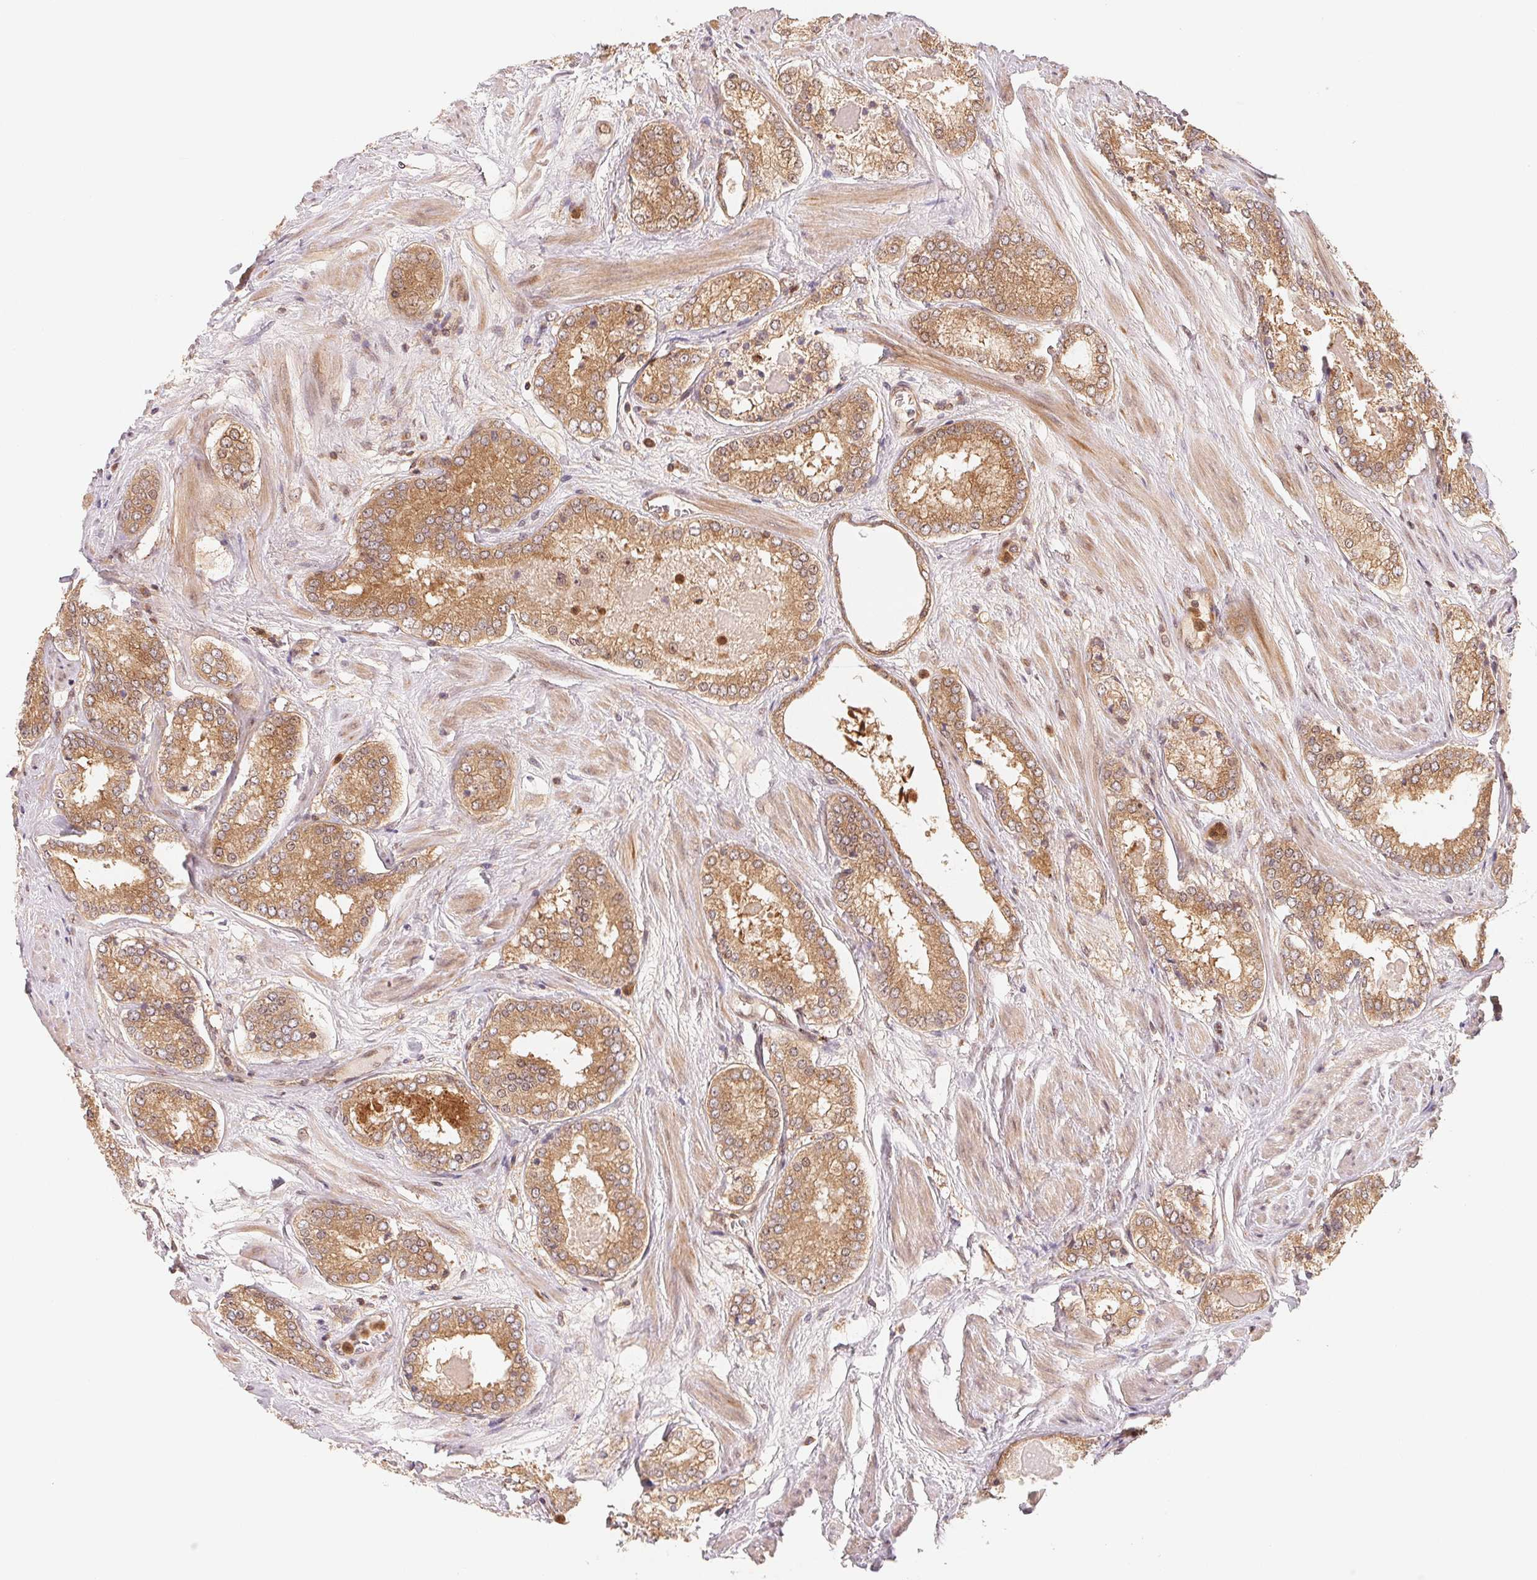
{"staining": {"intensity": "moderate", "quantity": ">75%", "location": "cytoplasmic/membranous,nuclear"}, "tissue": "prostate cancer", "cell_type": "Tumor cells", "image_type": "cancer", "snomed": [{"axis": "morphology", "description": "Adenocarcinoma, NOS"}, {"axis": "morphology", "description": "Adenocarcinoma, Low grade"}, {"axis": "topography", "description": "Prostate"}], "caption": "This micrograph demonstrates immunohistochemistry (IHC) staining of human prostate adenocarcinoma, with medium moderate cytoplasmic/membranous and nuclear expression in approximately >75% of tumor cells.", "gene": "CCDC102B", "patient": {"sex": "male", "age": 68}}